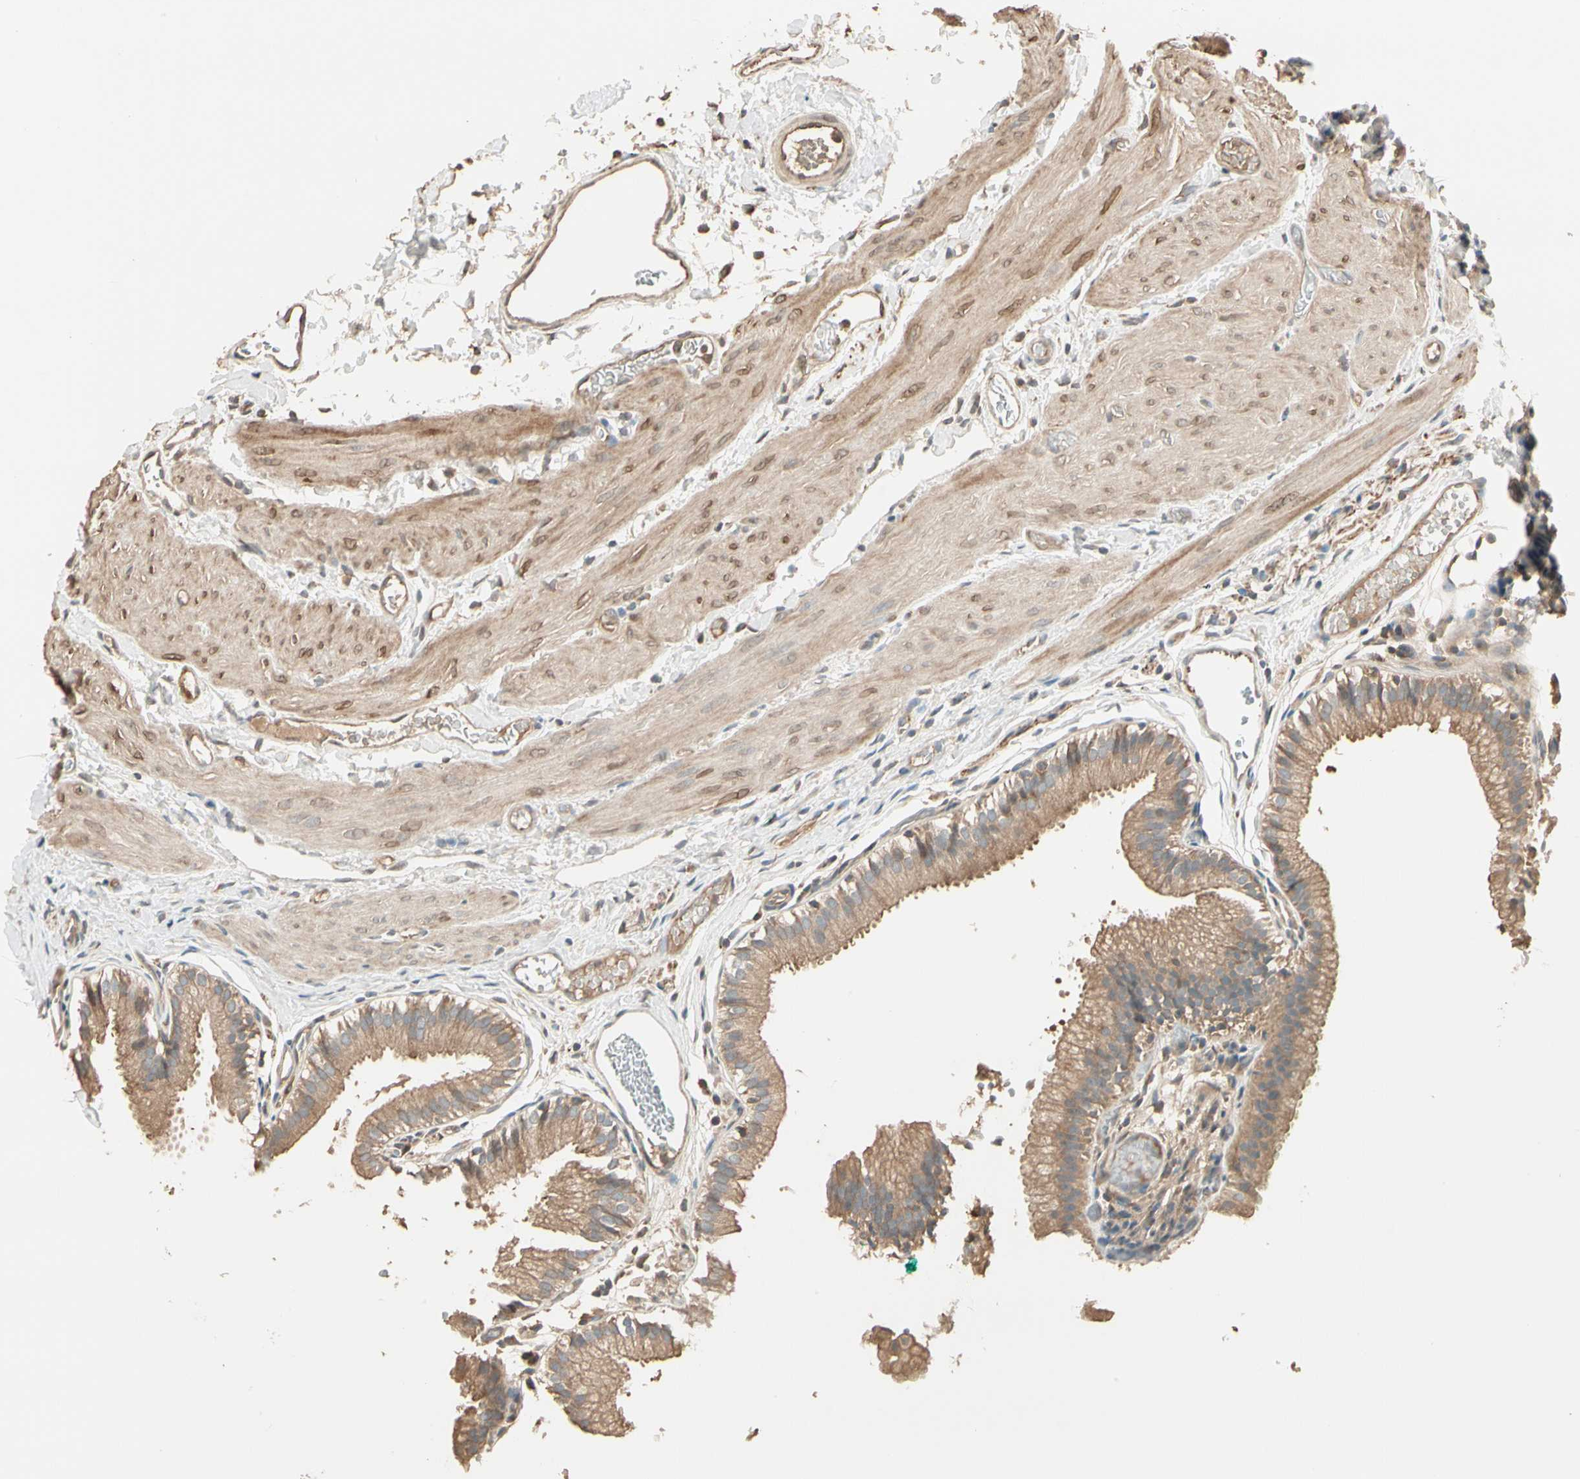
{"staining": {"intensity": "moderate", "quantity": ">75%", "location": "cytoplasmic/membranous"}, "tissue": "gallbladder", "cell_type": "Glandular cells", "image_type": "normal", "snomed": [{"axis": "morphology", "description": "Normal tissue, NOS"}, {"axis": "topography", "description": "Gallbladder"}], "caption": "Immunohistochemistry (IHC) (DAB) staining of unremarkable human gallbladder displays moderate cytoplasmic/membranous protein positivity in approximately >75% of glandular cells. (Brightfield microscopy of DAB IHC at high magnification).", "gene": "TNFRSF21", "patient": {"sex": "female", "age": 26}}